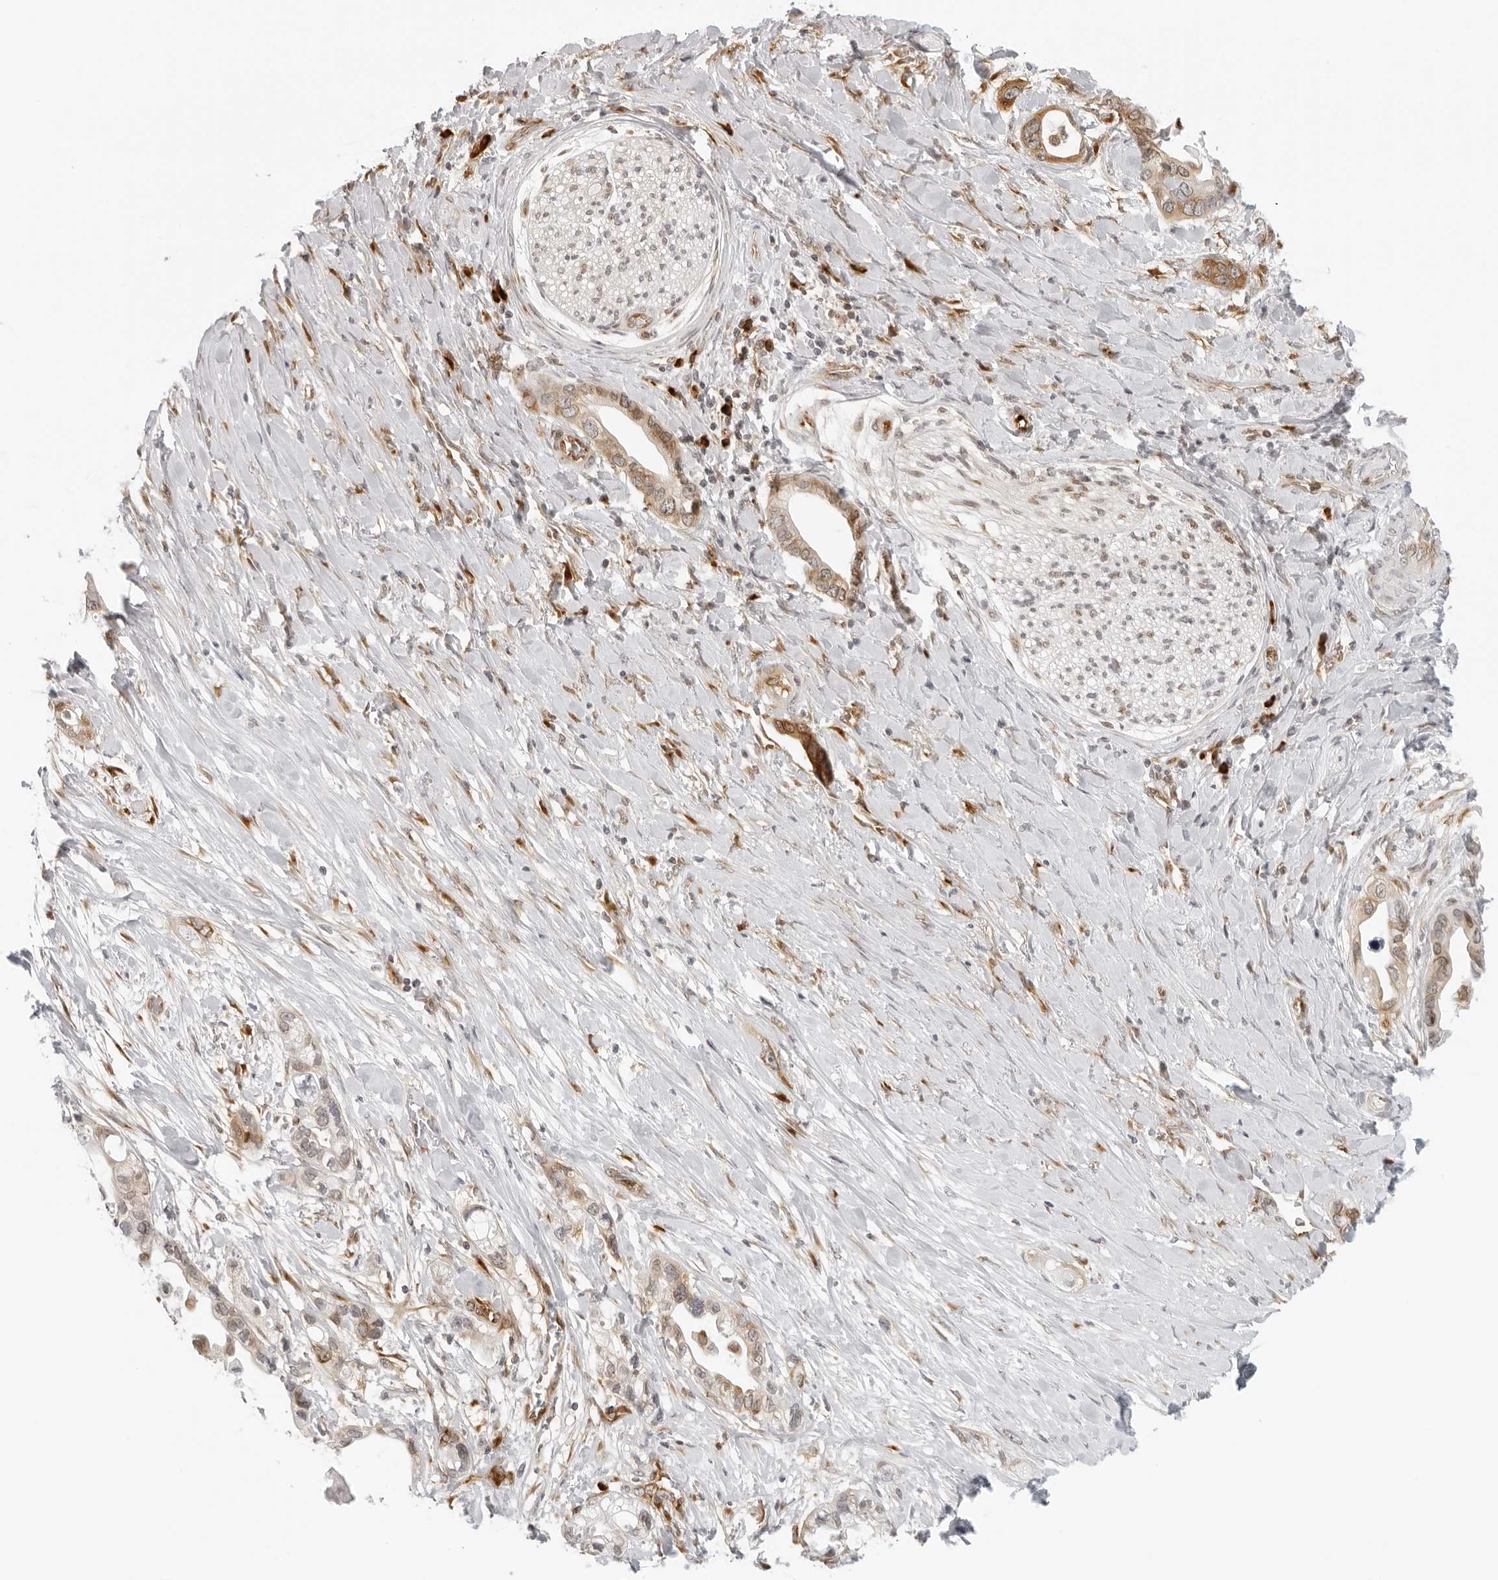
{"staining": {"intensity": "moderate", "quantity": ">75%", "location": "cytoplasmic/membranous"}, "tissue": "pancreatic cancer", "cell_type": "Tumor cells", "image_type": "cancer", "snomed": [{"axis": "morphology", "description": "Adenocarcinoma, NOS"}, {"axis": "topography", "description": "Pancreas"}], "caption": "Pancreatic adenocarcinoma tissue demonstrates moderate cytoplasmic/membranous expression in about >75% of tumor cells Ihc stains the protein of interest in brown and the nuclei are stained blue.", "gene": "EIF4G1", "patient": {"sex": "female", "age": 77}}